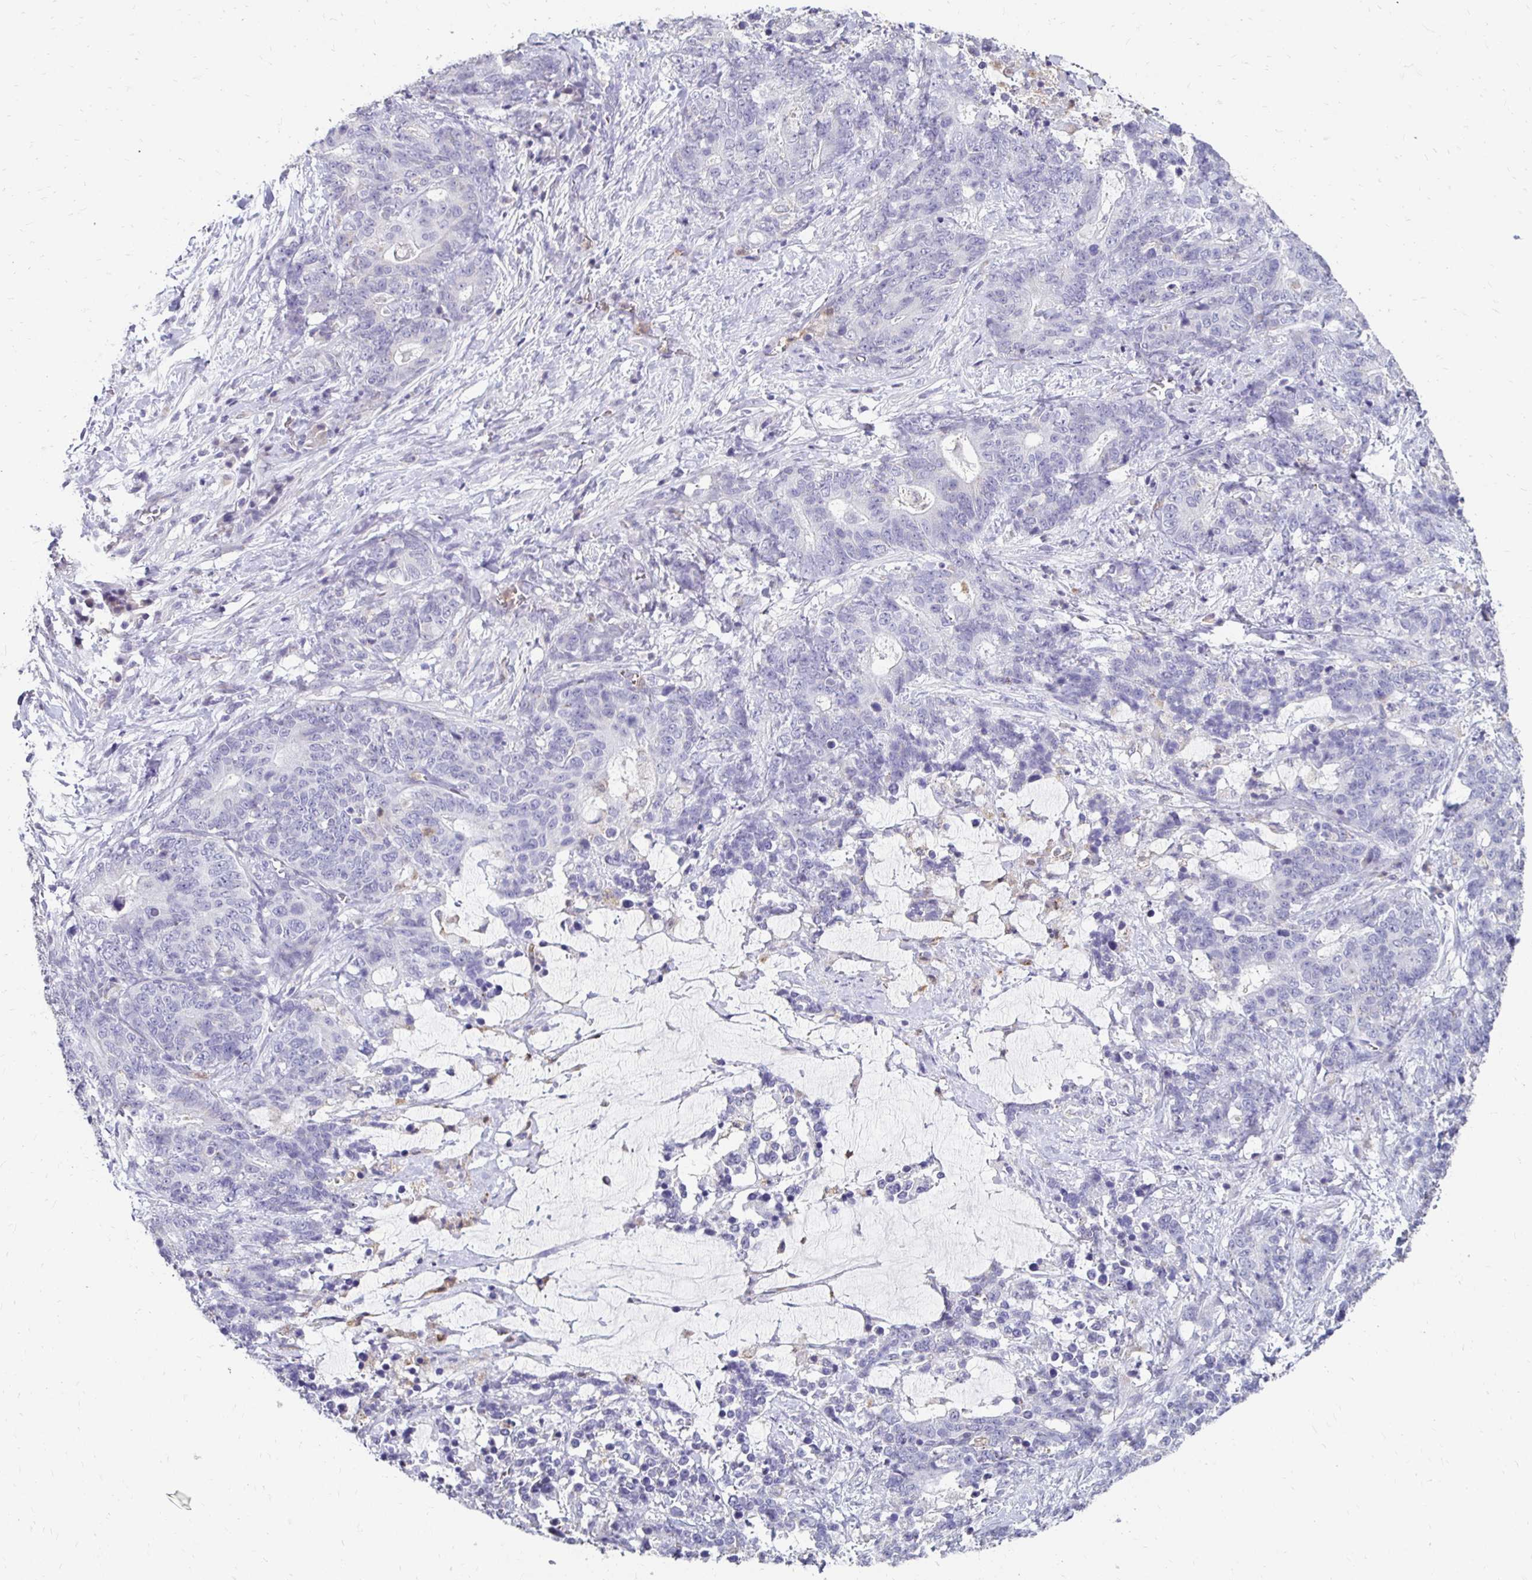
{"staining": {"intensity": "negative", "quantity": "none", "location": "none"}, "tissue": "stomach cancer", "cell_type": "Tumor cells", "image_type": "cancer", "snomed": [{"axis": "morphology", "description": "Normal tissue, NOS"}, {"axis": "morphology", "description": "Adenocarcinoma, NOS"}, {"axis": "topography", "description": "Stomach"}], "caption": "Immunohistochemical staining of human stomach cancer (adenocarcinoma) shows no significant staining in tumor cells.", "gene": "GK2", "patient": {"sex": "female", "age": 64}}